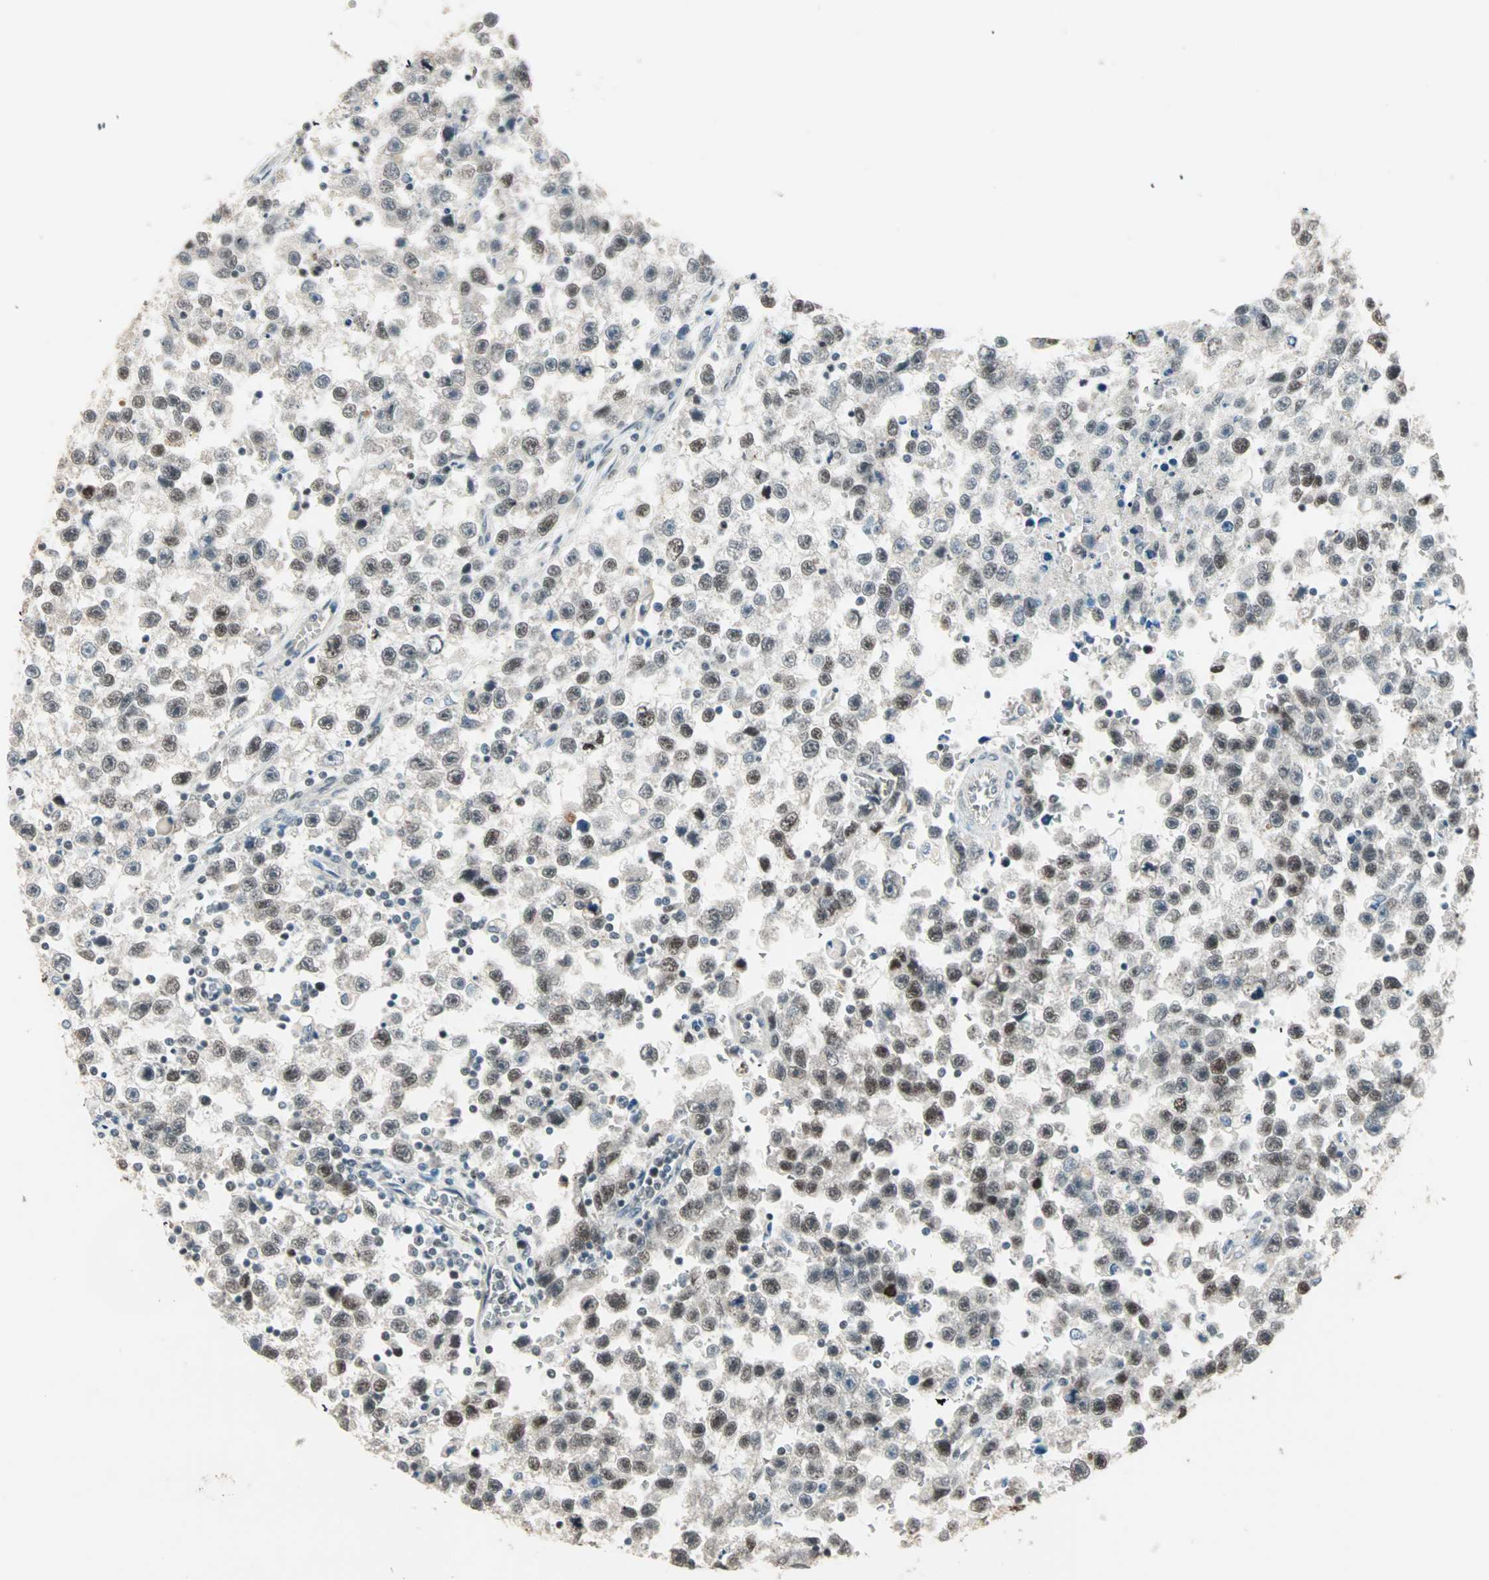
{"staining": {"intensity": "strong", "quantity": ">75%", "location": "nuclear"}, "tissue": "testis cancer", "cell_type": "Tumor cells", "image_type": "cancer", "snomed": [{"axis": "morphology", "description": "Seminoma, NOS"}, {"axis": "topography", "description": "Testis"}], "caption": "The immunohistochemical stain labels strong nuclear staining in tumor cells of testis seminoma tissue.", "gene": "MDC1", "patient": {"sex": "male", "age": 33}}